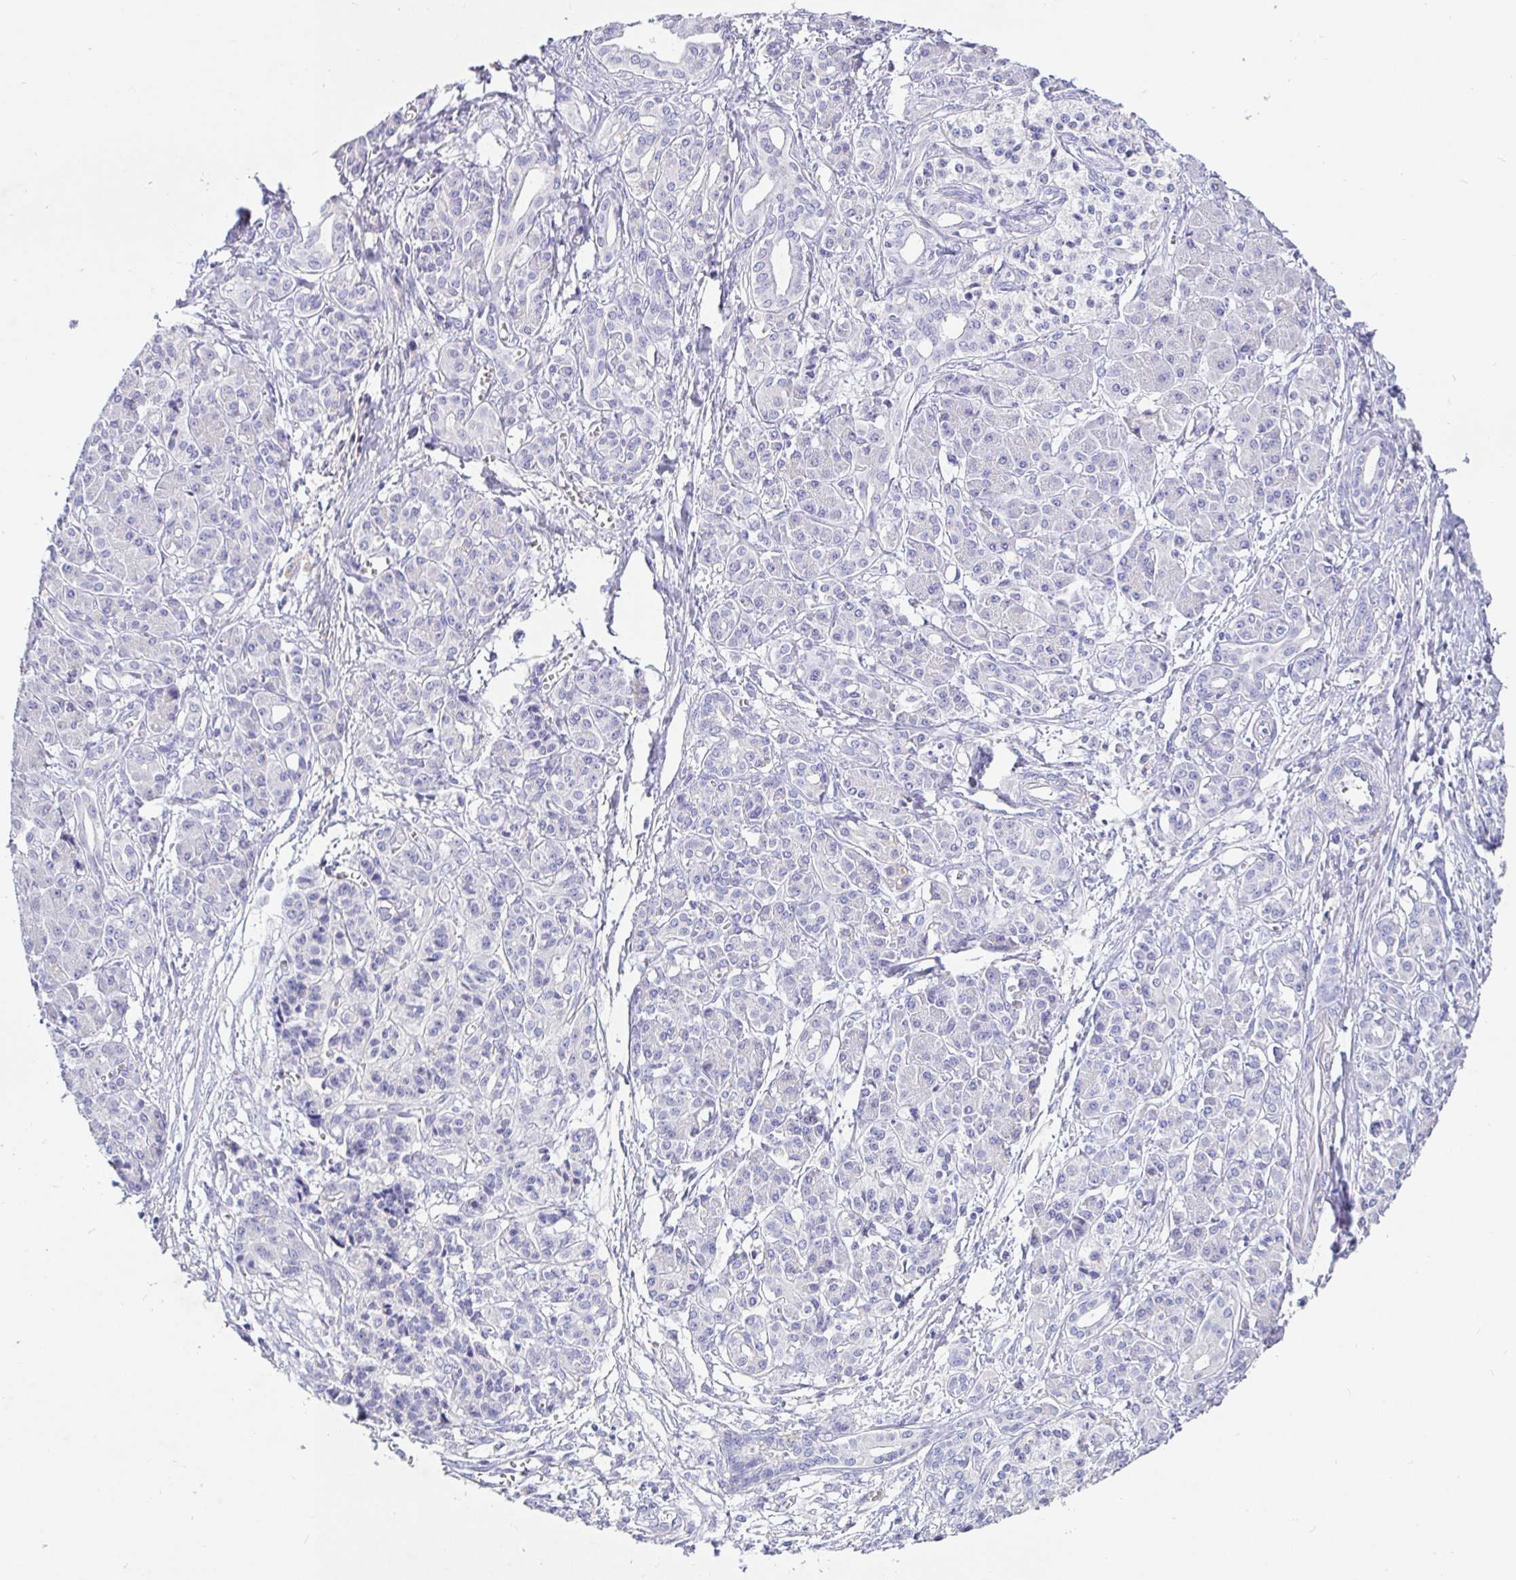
{"staining": {"intensity": "negative", "quantity": "none", "location": "none"}, "tissue": "pancreatic cancer", "cell_type": "Tumor cells", "image_type": "cancer", "snomed": [{"axis": "morphology", "description": "Adenocarcinoma, NOS"}, {"axis": "topography", "description": "Pancreas"}], "caption": "Image shows no protein positivity in tumor cells of pancreatic cancer tissue.", "gene": "TPTE", "patient": {"sex": "female", "age": 68}}